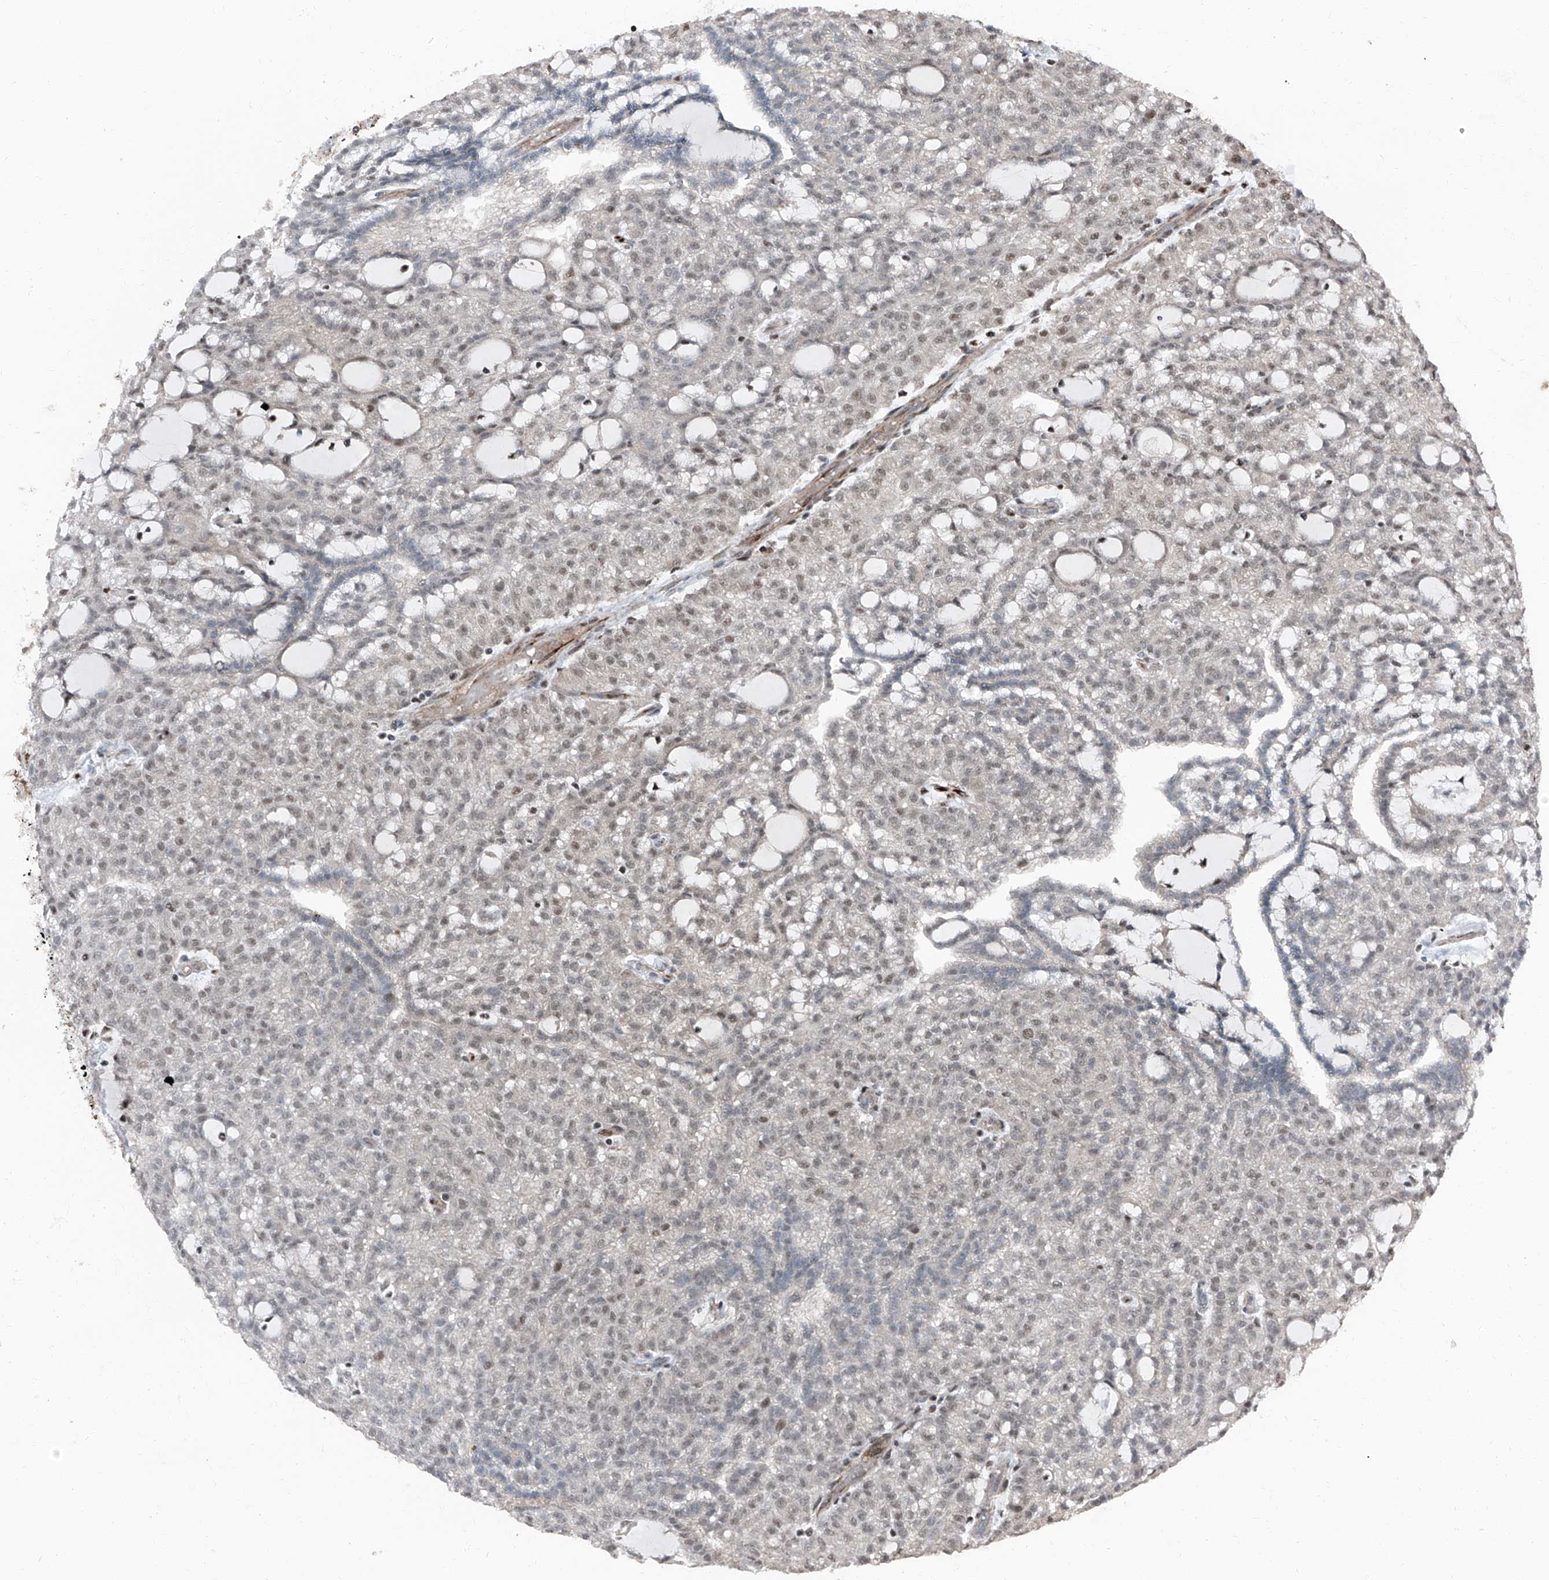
{"staining": {"intensity": "weak", "quantity": "25%-75%", "location": "nuclear"}, "tissue": "renal cancer", "cell_type": "Tumor cells", "image_type": "cancer", "snomed": [{"axis": "morphology", "description": "Adenocarcinoma, NOS"}, {"axis": "topography", "description": "Kidney"}], "caption": "Protein staining of renal adenocarcinoma tissue exhibits weak nuclear expression in approximately 25%-75% of tumor cells. (DAB IHC with brightfield microscopy, high magnification).", "gene": "FKBP5", "patient": {"sex": "male", "age": 63}}